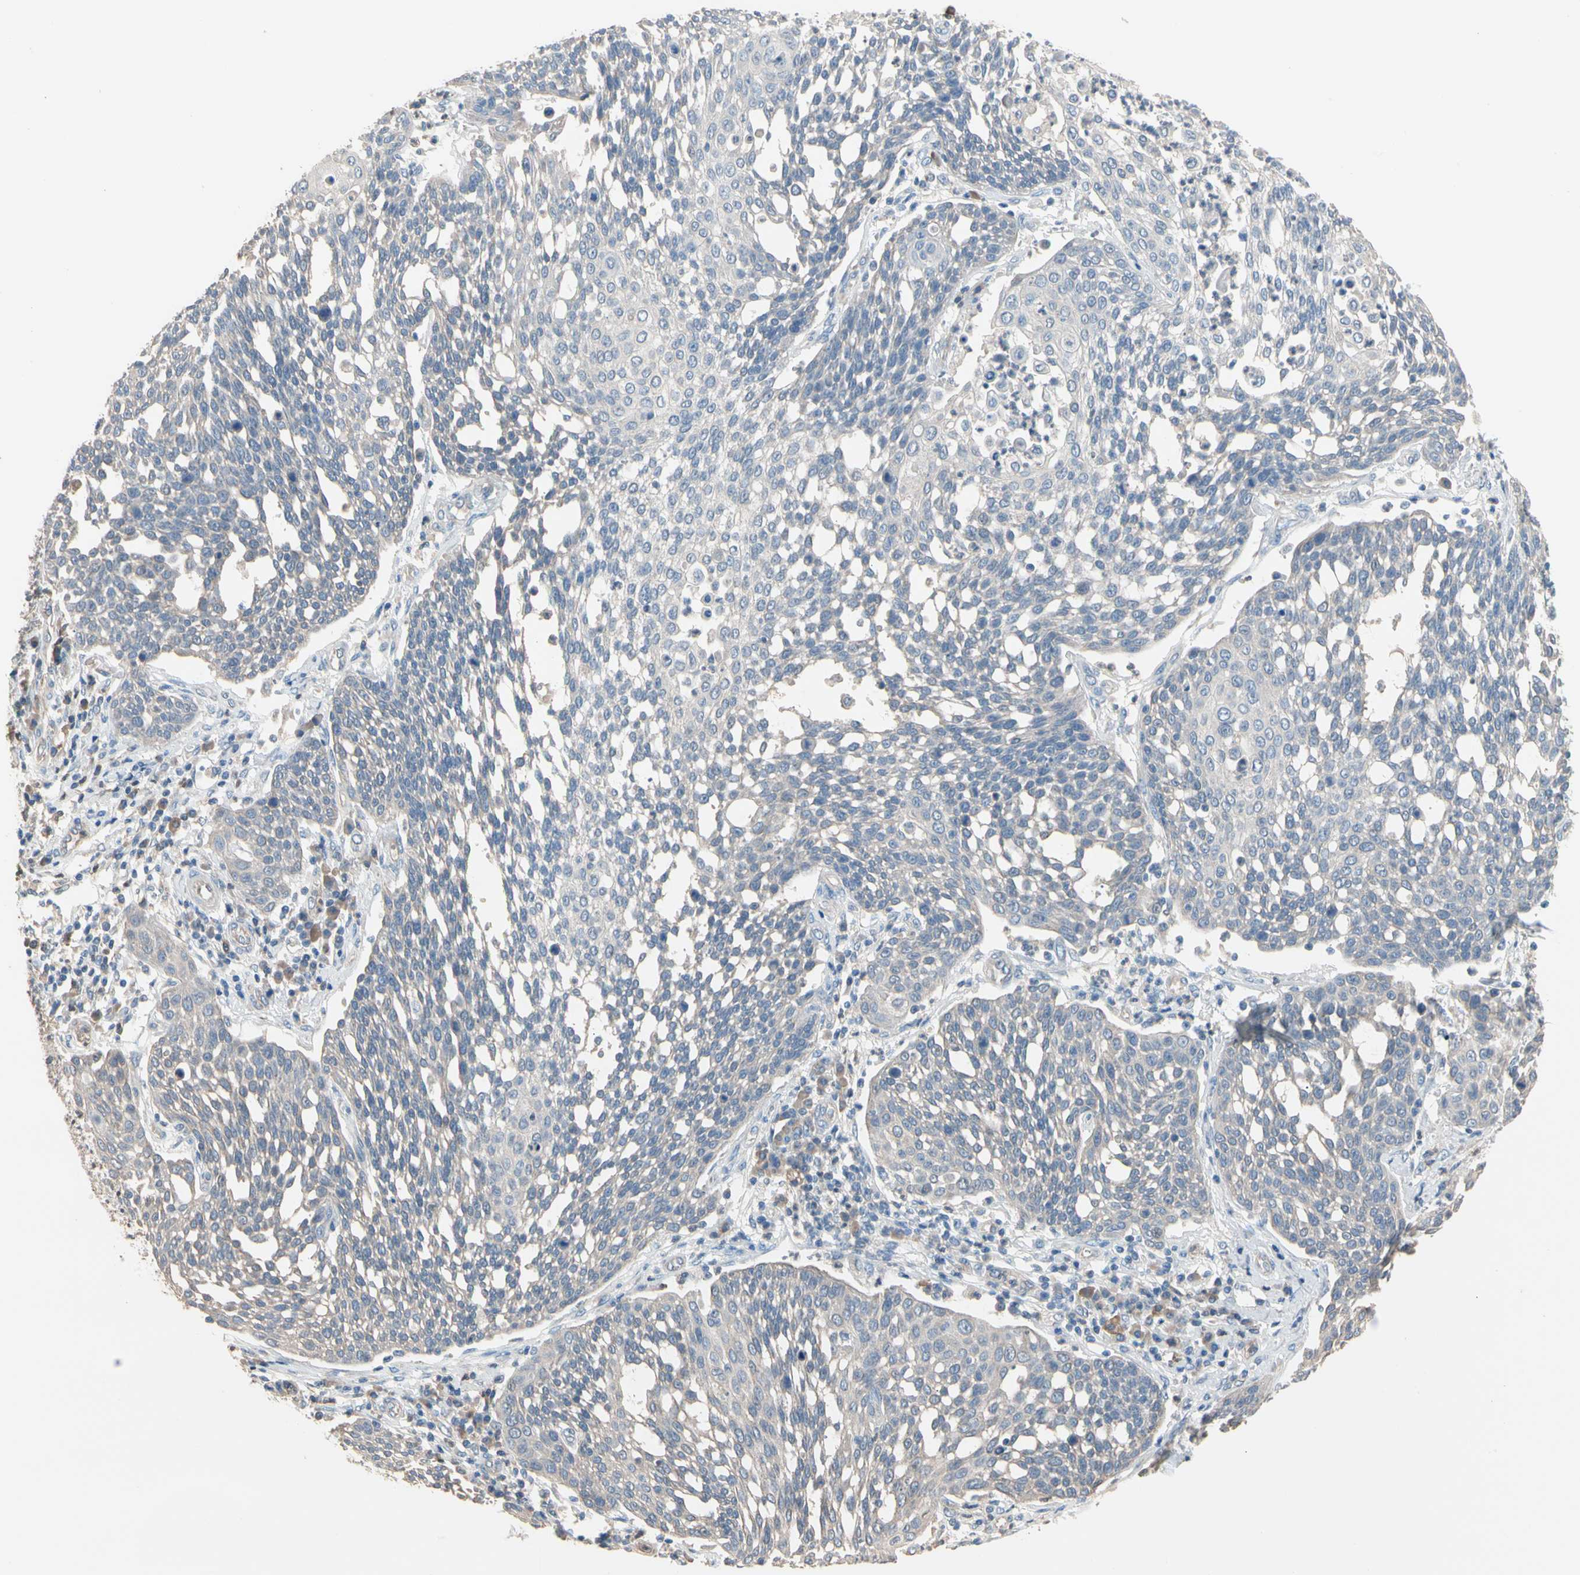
{"staining": {"intensity": "negative", "quantity": "none", "location": "none"}, "tissue": "cervical cancer", "cell_type": "Tumor cells", "image_type": "cancer", "snomed": [{"axis": "morphology", "description": "Squamous cell carcinoma, NOS"}, {"axis": "topography", "description": "Cervix"}], "caption": "High power microscopy micrograph of an immunohistochemistry (IHC) histopathology image of squamous cell carcinoma (cervical), revealing no significant staining in tumor cells.", "gene": "BBOX1", "patient": {"sex": "female", "age": 34}}